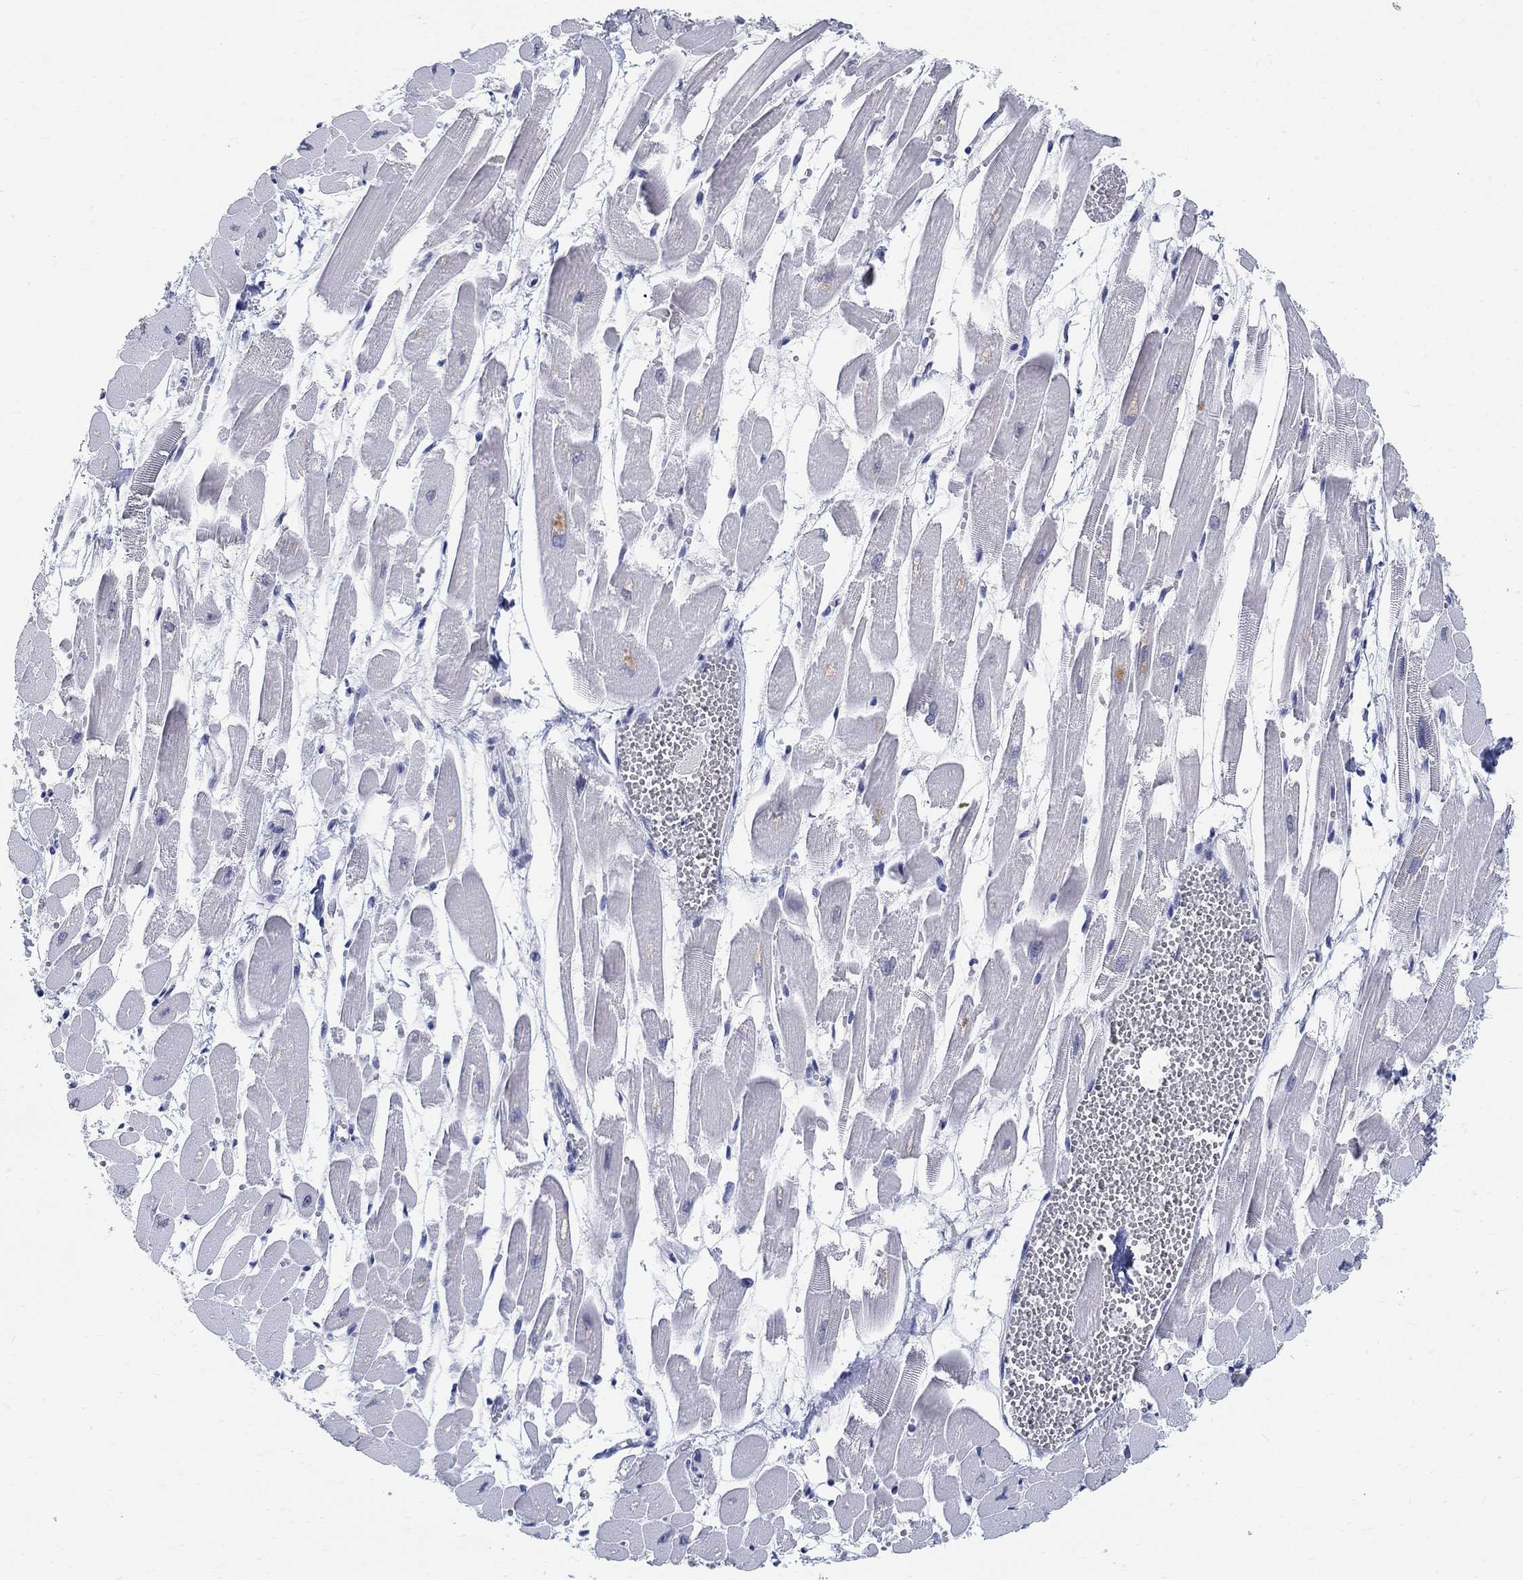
{"staining": {"intensity": "negative", "quantity": "none", "location": "none"}, "tissue": "heart muscle", "cell_type": "Cardiomyocytes", "image_type": "normal", "snomed": [{"axis": "morphology", "description": "Normal tissue, NOS"}, {"axis": "topography", "description": "Heart"}], "caption": "High power microscopy photomicrograph of an IHC image of normal heart muscle, revealing no significant staining in cardiomyocytes. (Immunohistochemistry (ihc), brightfield microscopy, high magnification).", "gene": "ANKS1B", "patient": {"sex": "female", "age": 52}}